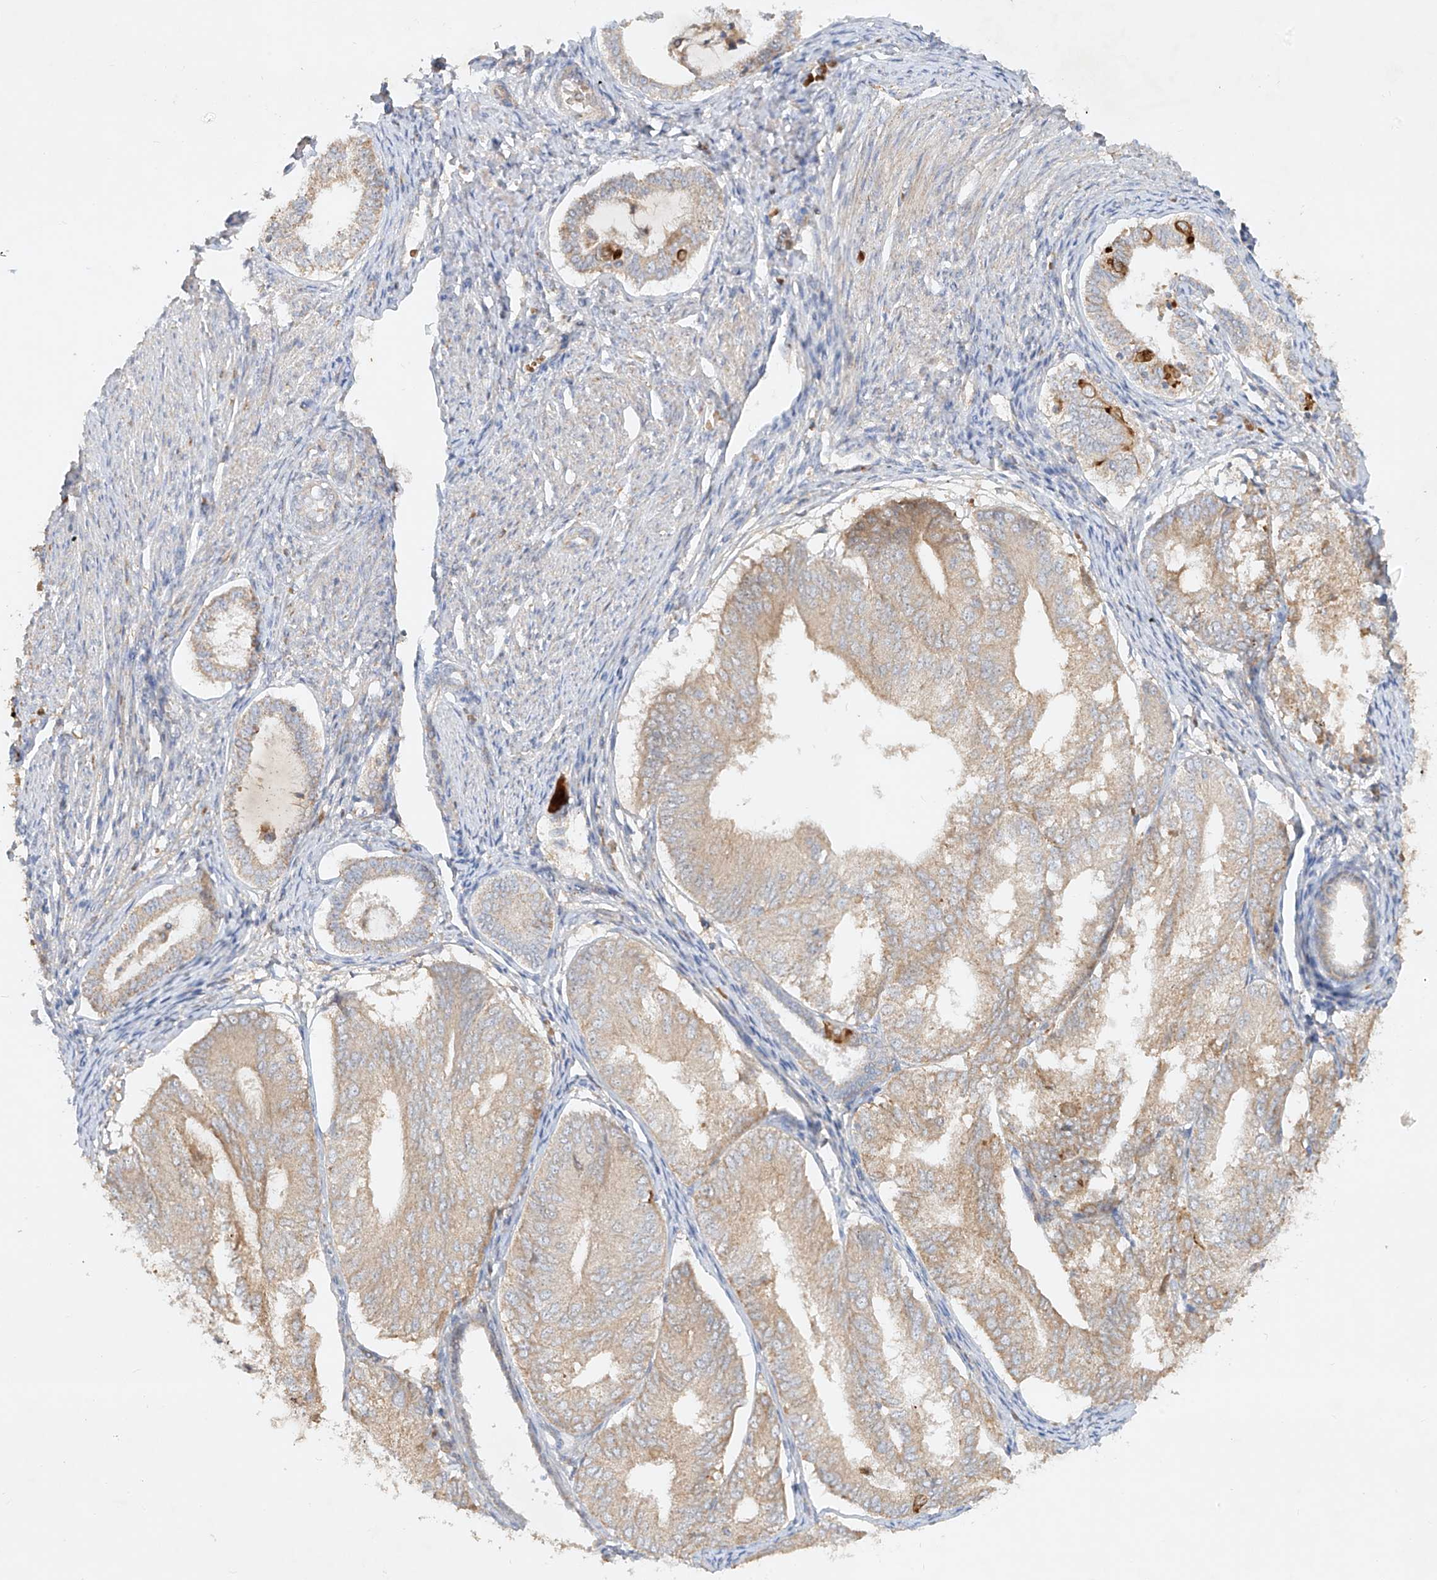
{"staining": {"intensity": "weak", "quantity": ">75%", "location": "cytoplasmic/membranous"}, "tissue": "endometrial cancer", "cell_type": "Tumor cells", "image_type": "cancer", "snomed": [{"axis": "morphology", "description": "Adenocarcinoma, NOS"}, {"axis": "topography", "description": "Endometrium"}], "caption": "Approximately >75% of tumor cells in endometrial cancer reveal weak cytoplasmic/membranous protein staining as visualized by brown immunohistochemical staining.", "gene": "KPNA7", "patient": {"sex": "female", "age": 81}}